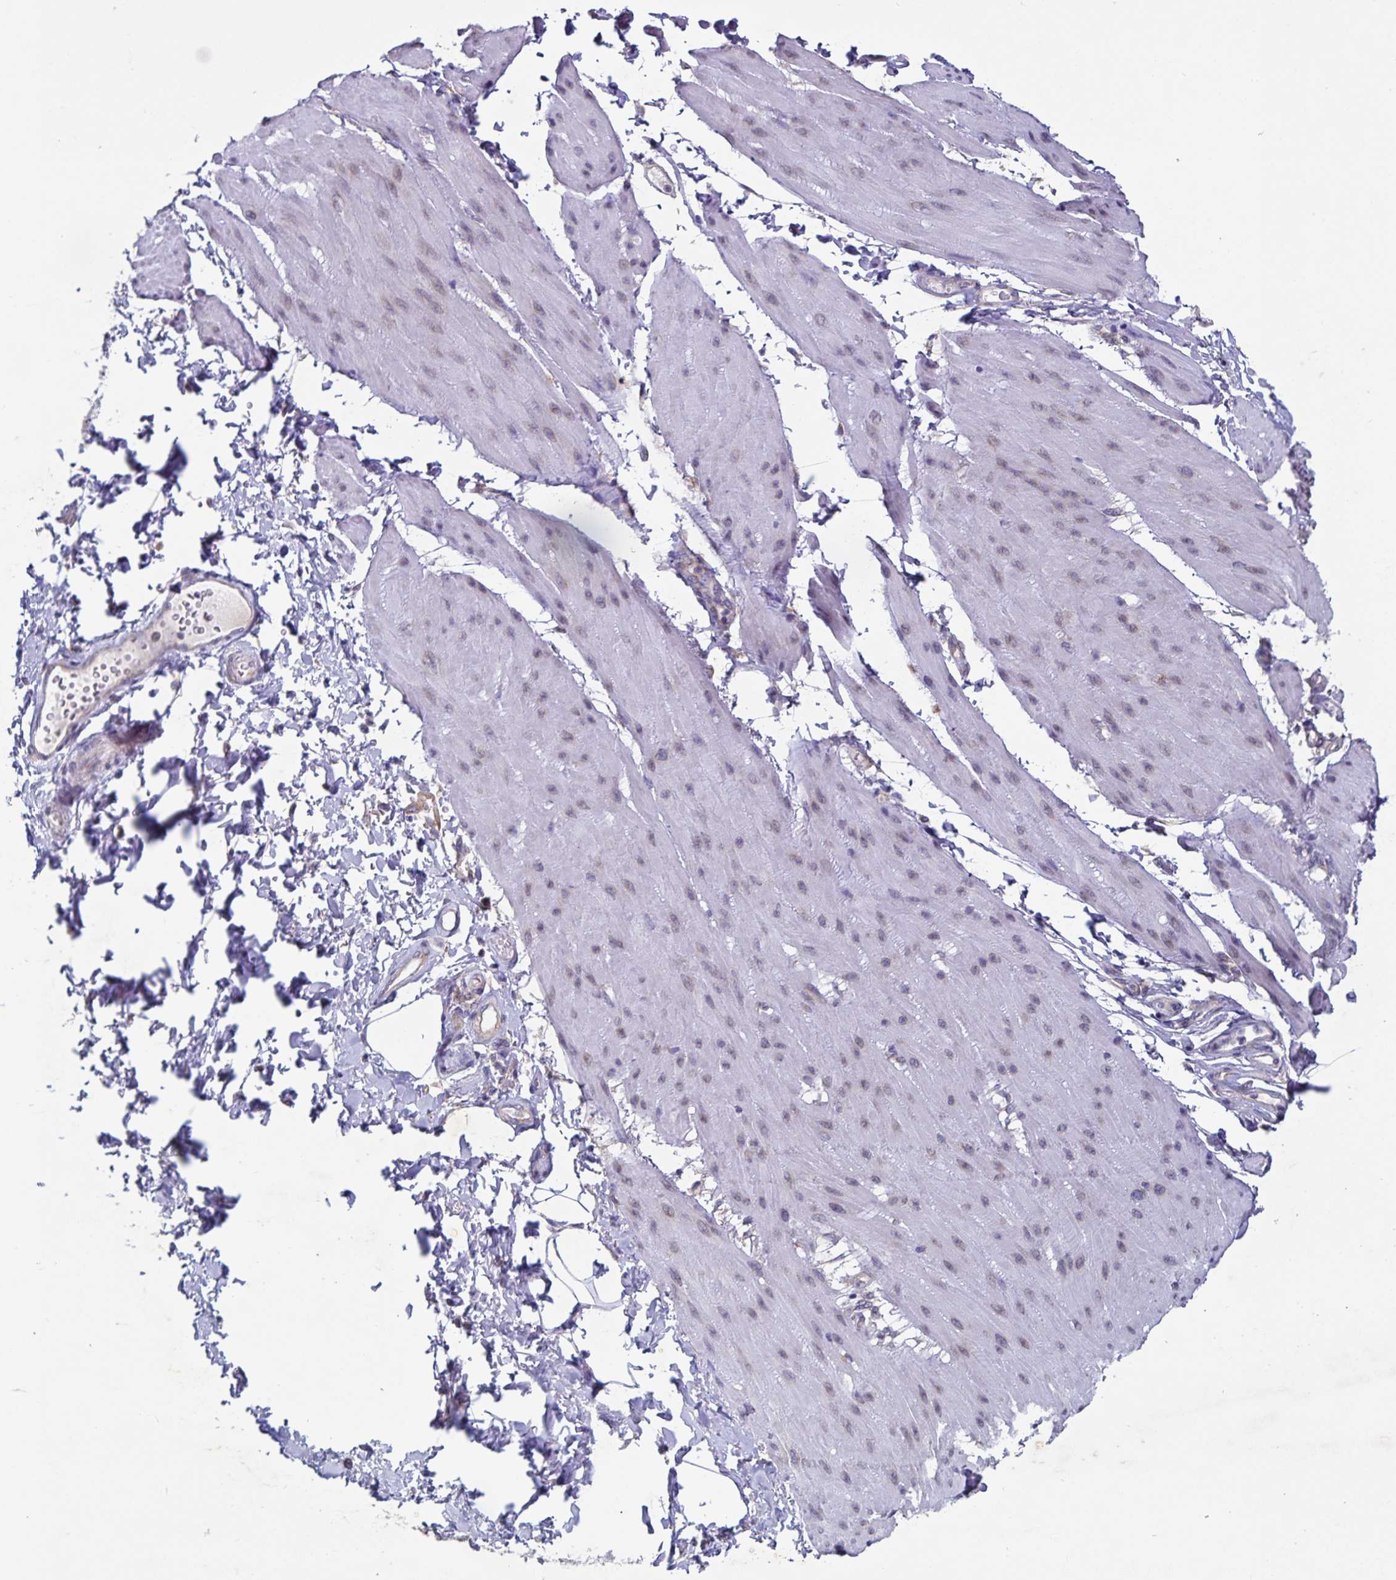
{"staining": {"intensity": "negative", "quantity": "none", "location": "none"}, "tissue": "adipose tissue", "cell_type": "Adipocytes", "image_type": "normal", "snomed": [{"axis": "morphology", "description": "Normal tissue, NOS"}, {"axis": "topography", "description": "Urinary bladder"}, {"axis": "topography", "description": "Peripheral nerve tissue"}], "caption": "Immunohistochemistry photomicrograph of normal adipose tissue stained for a protein (brown), which demonstrates no positivity in adipocytes.", "gene": "FAM120A", "patient": {"sex": "female", "age": 60}}